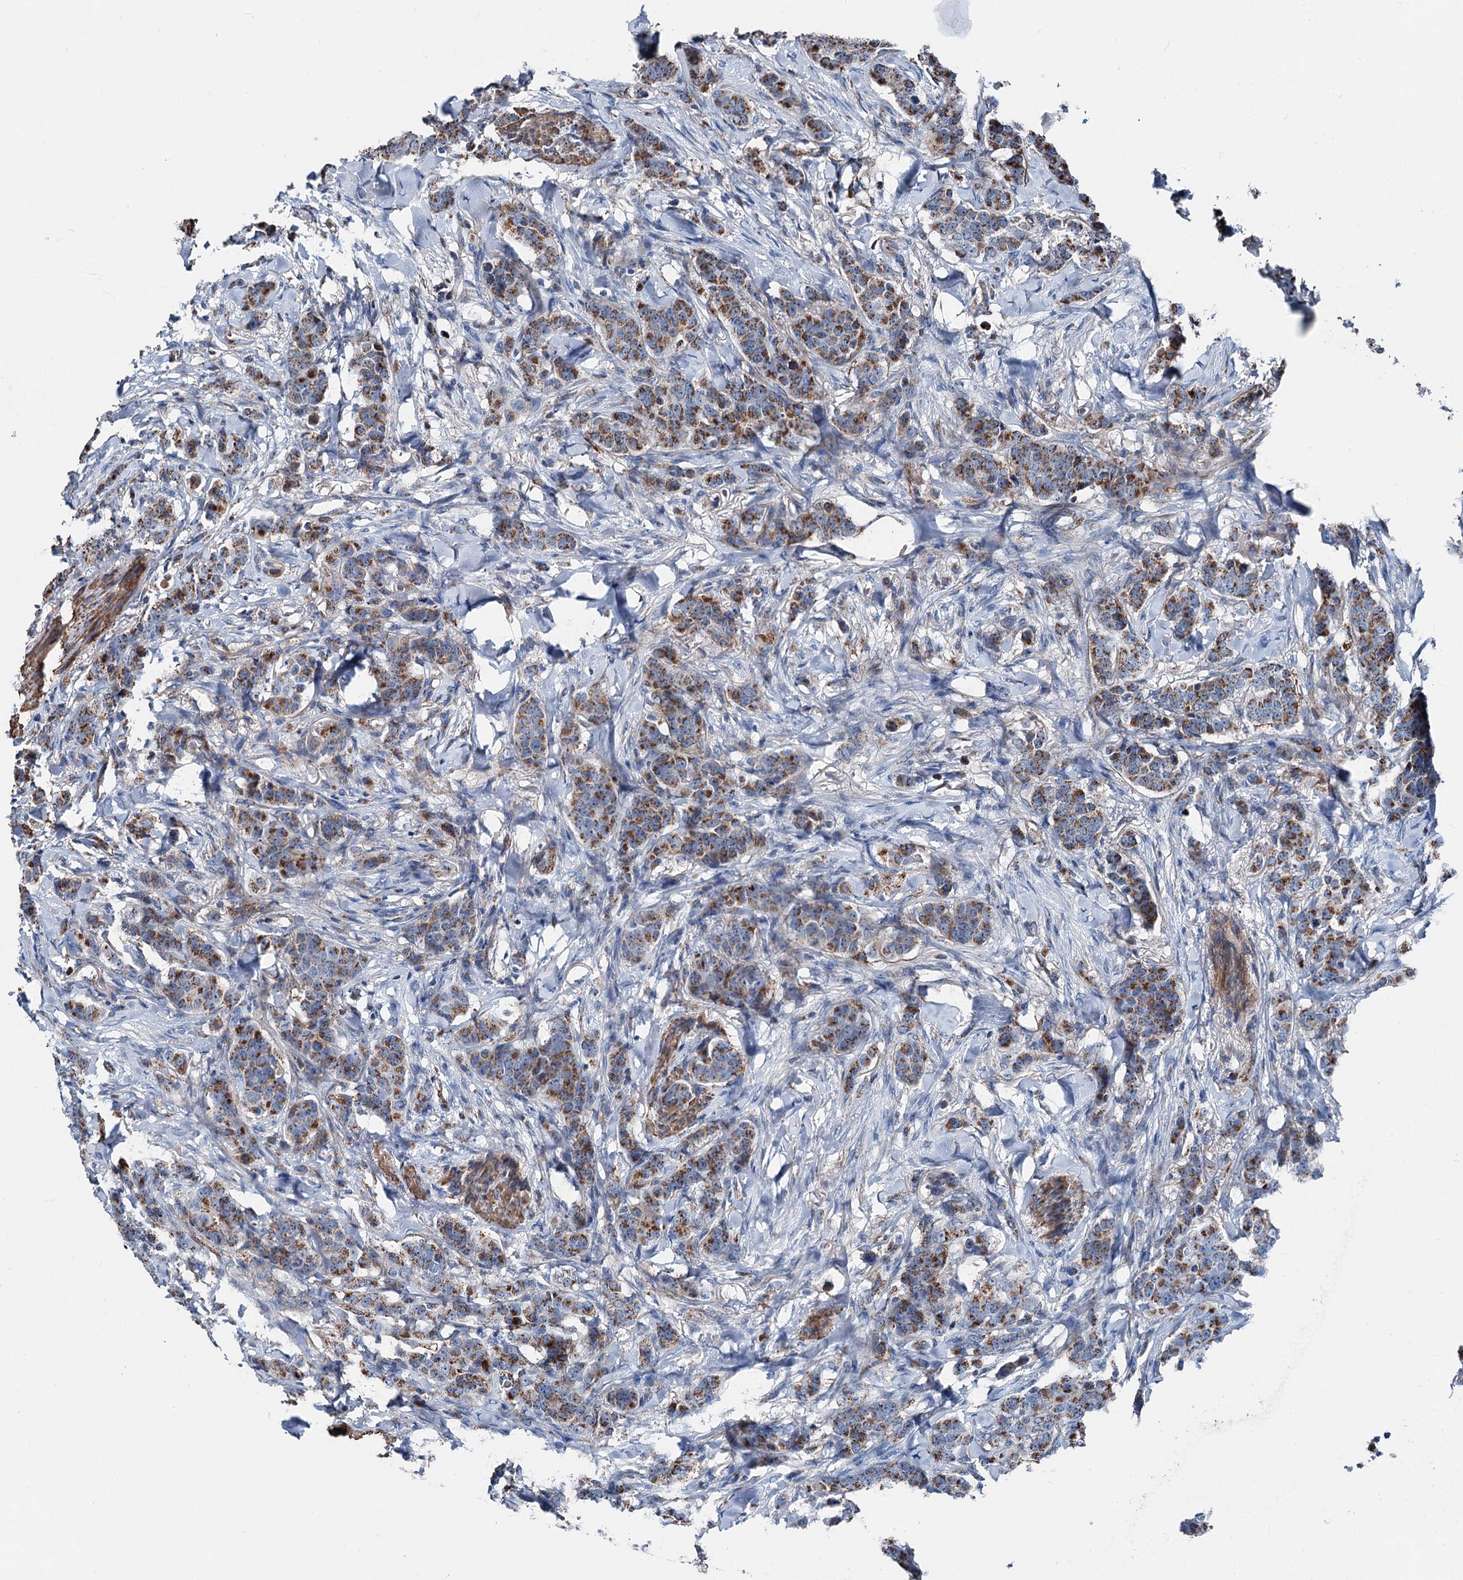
{"staining": {"intensity": "strong", "quantity": ">75%", "location": "cytoplasmic/membranous"}, "tissue": "breast cancer", "cell_type": "Tumor cells", "image_type": "cancer", "snomed": [{"axis": "morphology", "description": "Duct carcinoma"}, {"axis": "topography", "description": "Breast"}], "caption": "DAB (3,3'-diaminobenzidine) immunohistochemical staining of breast cancer (intraductal carcinoma) shows strong cytoplasmic/membranous protein expression in about >75% of tumor cells. (Stains: DAB (3,3'-diaminobenzidine) in brown, nuclei in blue, Microscopy: brightfield microscopy at high magnification).", "gene": "DDIAS", "patient": {"sex": "female", "age": 40}}